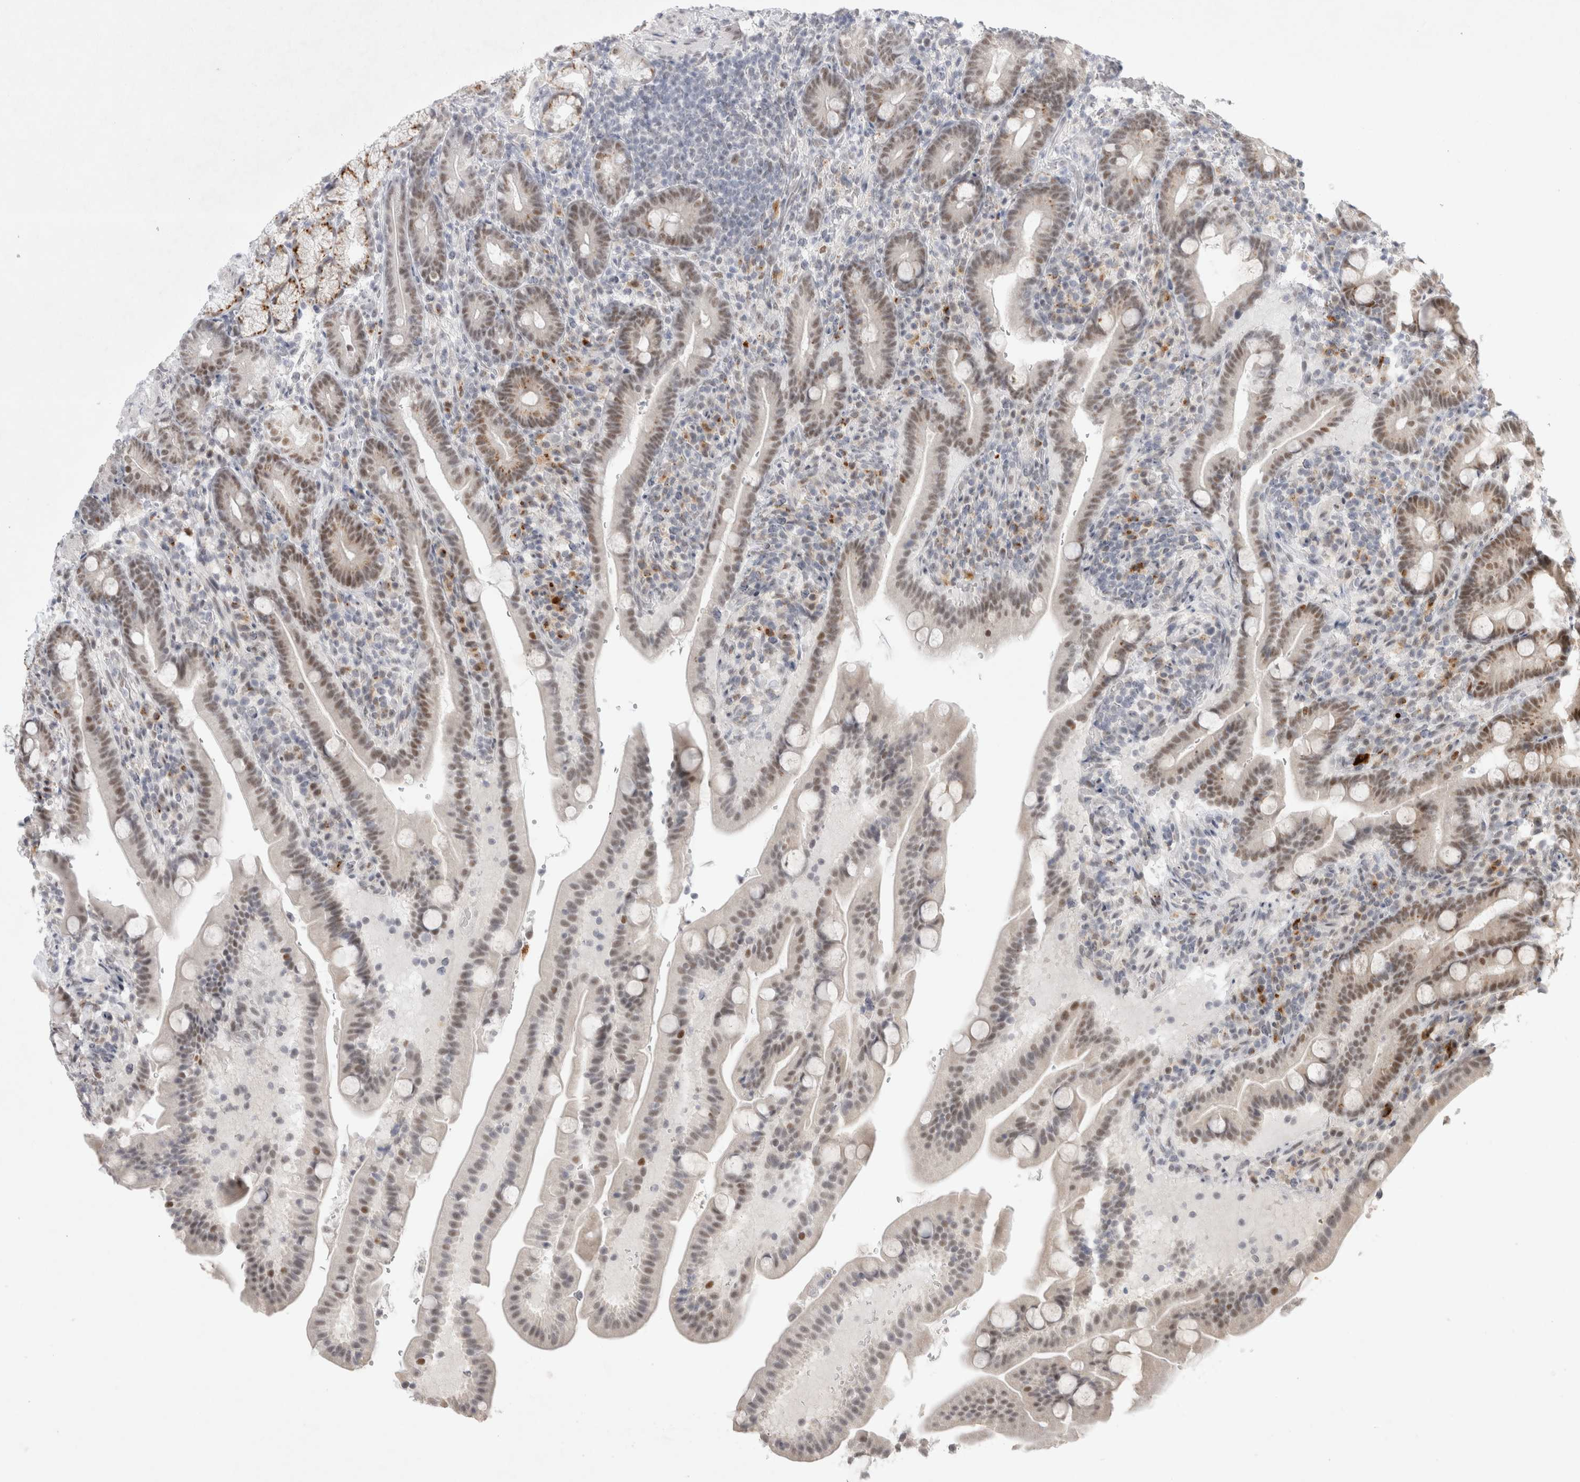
{"staining": {"intensity": "weak", "quantity": ">75%", "location": "cytoplasmic/membranous,nuclear"}, "tissue": "duodenum", "cell_type": "Glandular cells", "image_type": "normal", "snomed": [{"axis": "morphology", "description": "Normal tissue, NOS"}, {"axis": "topography", "description": "Duodenum"}], "caption": "A brown stain shows weak cytoplasmic/membranous,nuclear expression of a protein in glandular cells of unremarkable duodenum. (DAB IHC, brown staining for protein, blue staining for nuclei).", "gene": "RECQL4", "patient": {"sex": "male", "age": 54}}